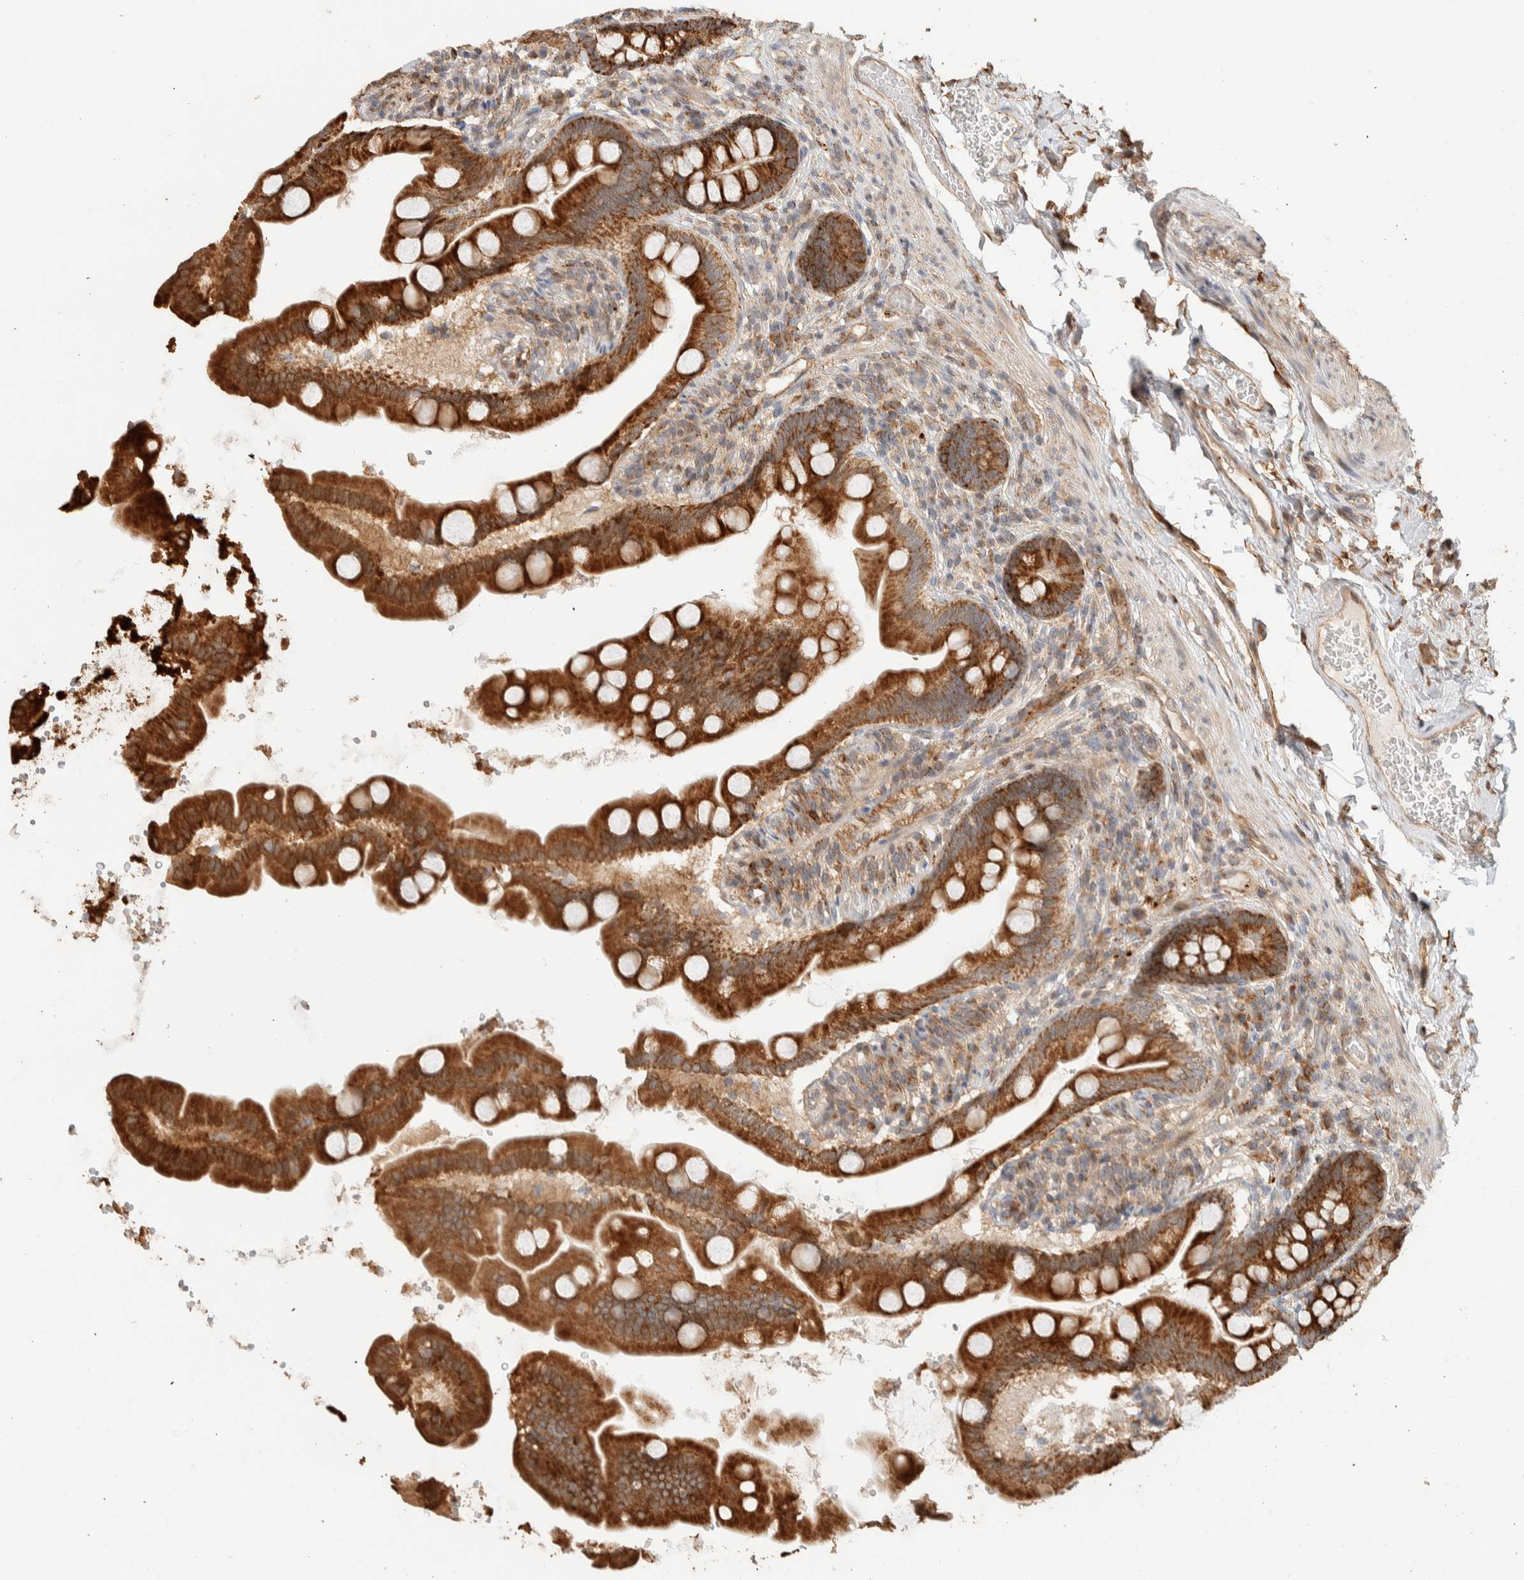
{"staining": {"intensity": "strong", "quantity": ">75%", "location": "cytoplasmic/membranous"}, "tissue": "small intestine", "cell_type": "Glandular cells", "image_type": "normal", "snomed": [{"axis": "morphology", "description": "Normal tissue, NOS"}, {"axis": "topography", "description": "Small intestine"}], "caption": "Glandular cells show high levels of strong cytoplasmic/membranous positivity in about >75% of cells in unremarkable human small intestine. The staining was performed using DAB to visualize the protein expression in brown, while the nuclei were stained in blue with hematoxylin (Magnification: 20x).", "gene": "KIF9", "patient": {"sex": "female", "age": 56}}